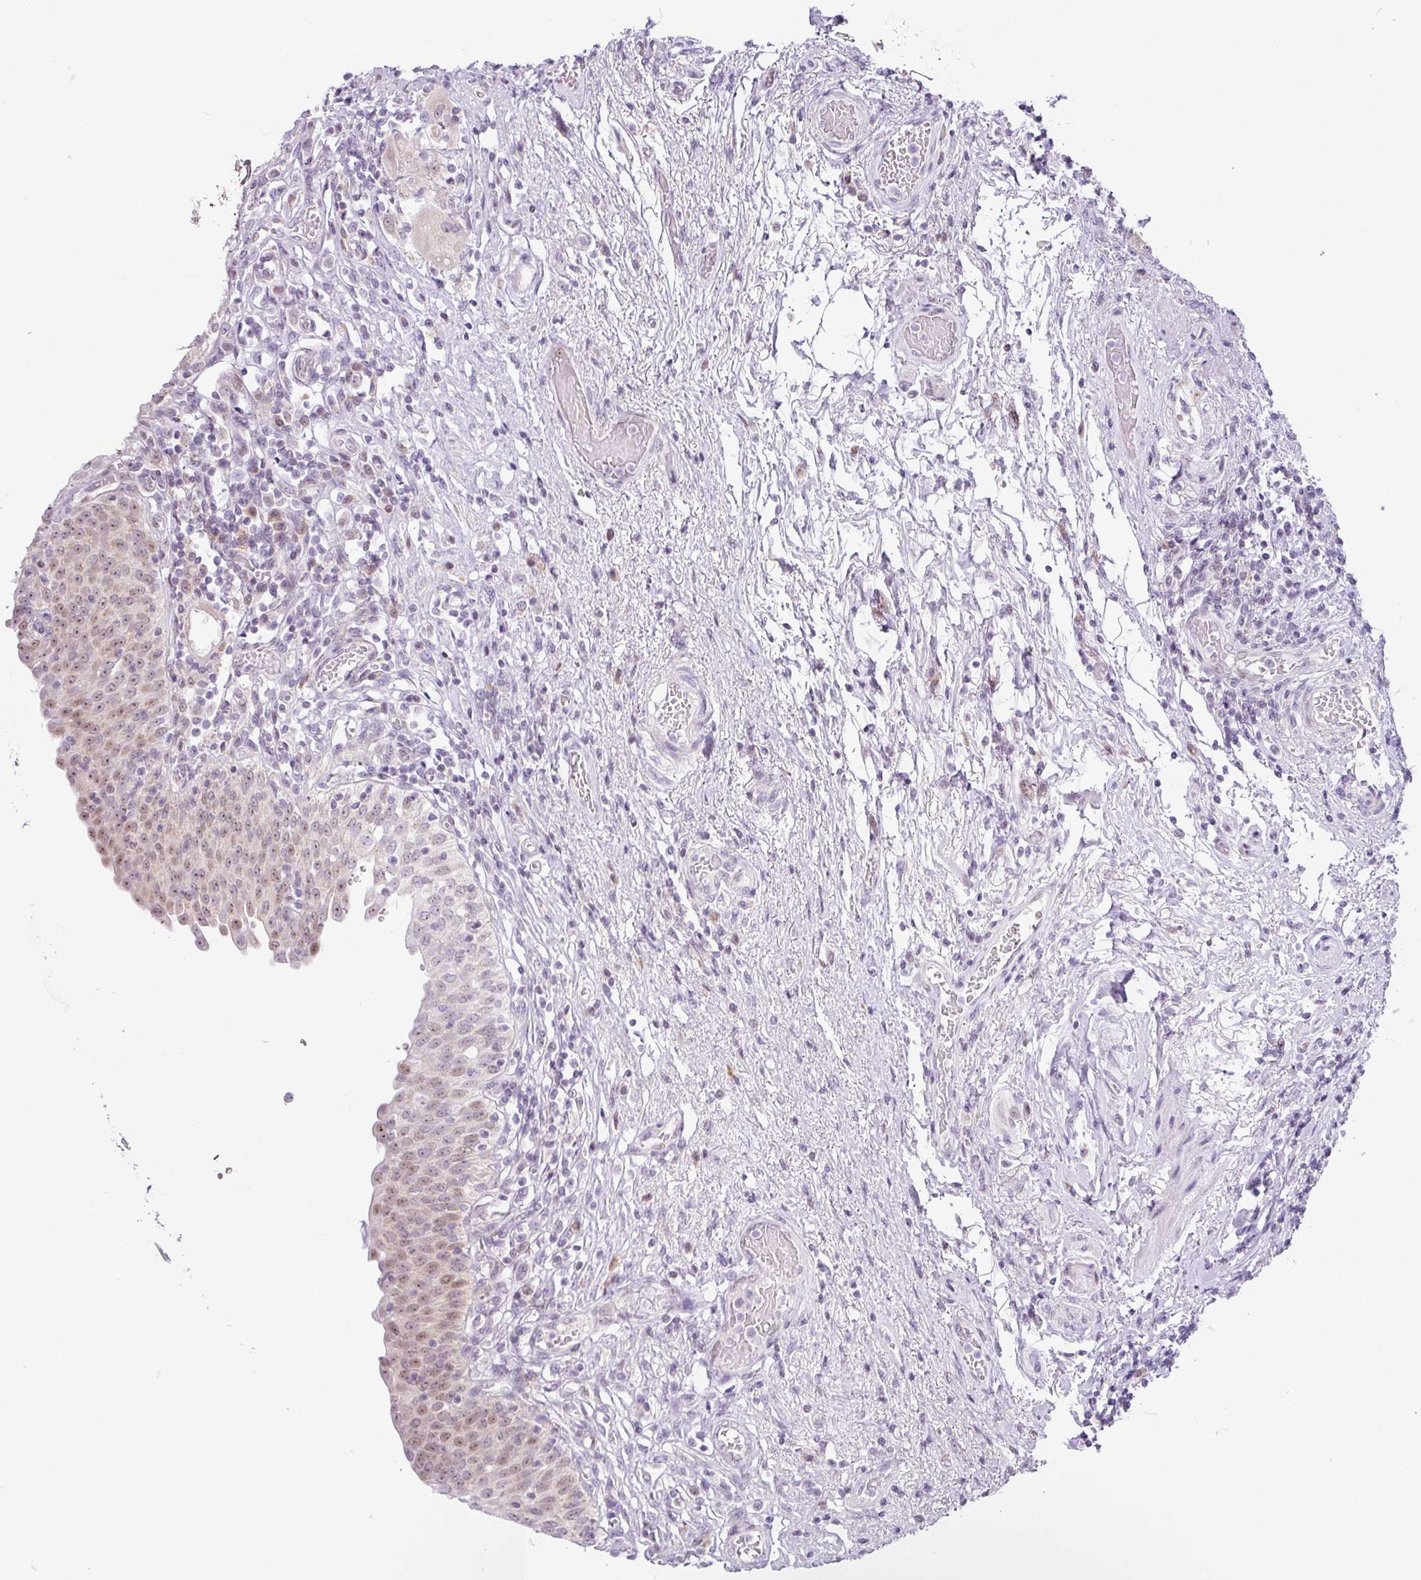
{"staining": {"intensity": "weak", "quantity": "25%-75%", "location": "nuclear"}, "tissue": "urinary bladder", "cell_type": "Urothelial cells", "image_type": "normal", "snomed": [{"axis": "morphology", "description": "Normal tissue, NOS"}, {"axis": "topography", "description": "Urinary bladder"}], "caption": "Protein positivity by IHC shows weak nuclear staining in about 25%-75% of urothelial cells in unremarkable urinary bladder. Immunohistochemistry (ihc) stains the protein of interest in brown and the nuclei are stained blue.", "gene": "NDUFB2", "patient": {"sex": "male", "age": 71}}